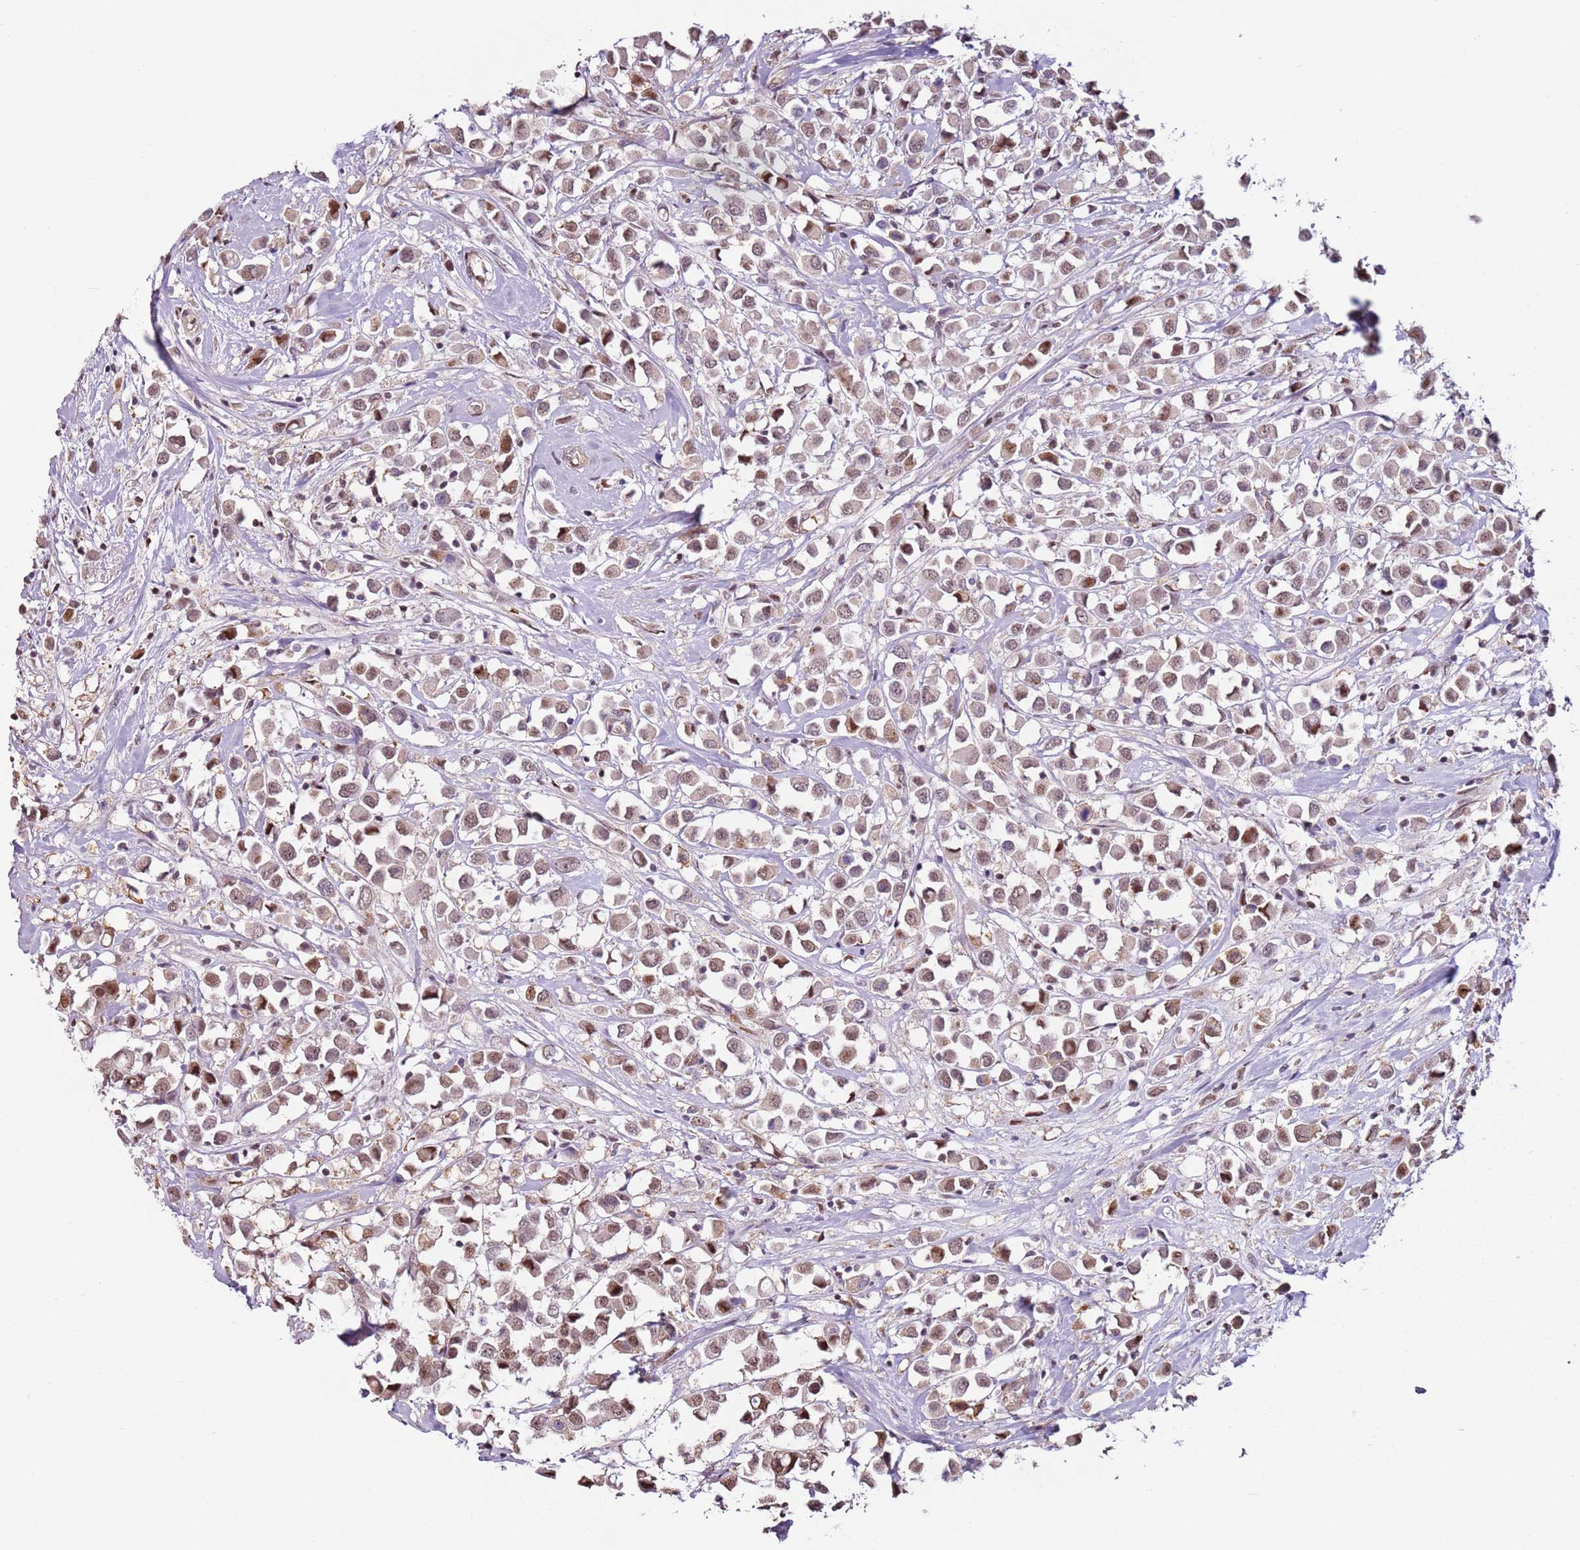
{"staining": {"intensity": "weak", "quantity": "25%-75%", "location": "nuclear"}, "tissue": "breast cancer", "cell_type": "Tumor cells", "image_type": "cancer", "snomed": [{"axis": "morphology", "description": "Duct carcinoma"}, {"axis": "topography", "description": "Breast"}], "caption": "IHC (DAB (3,3'-diaminobenzidine)) staining of breast cancer (infiltrating ductal carcinoma) exhibits weak nuclear protein positivity in about 25%-75% of tumor cells.", "gene": "PSMD4", "patient": {"sex": "female", "age": 61}}